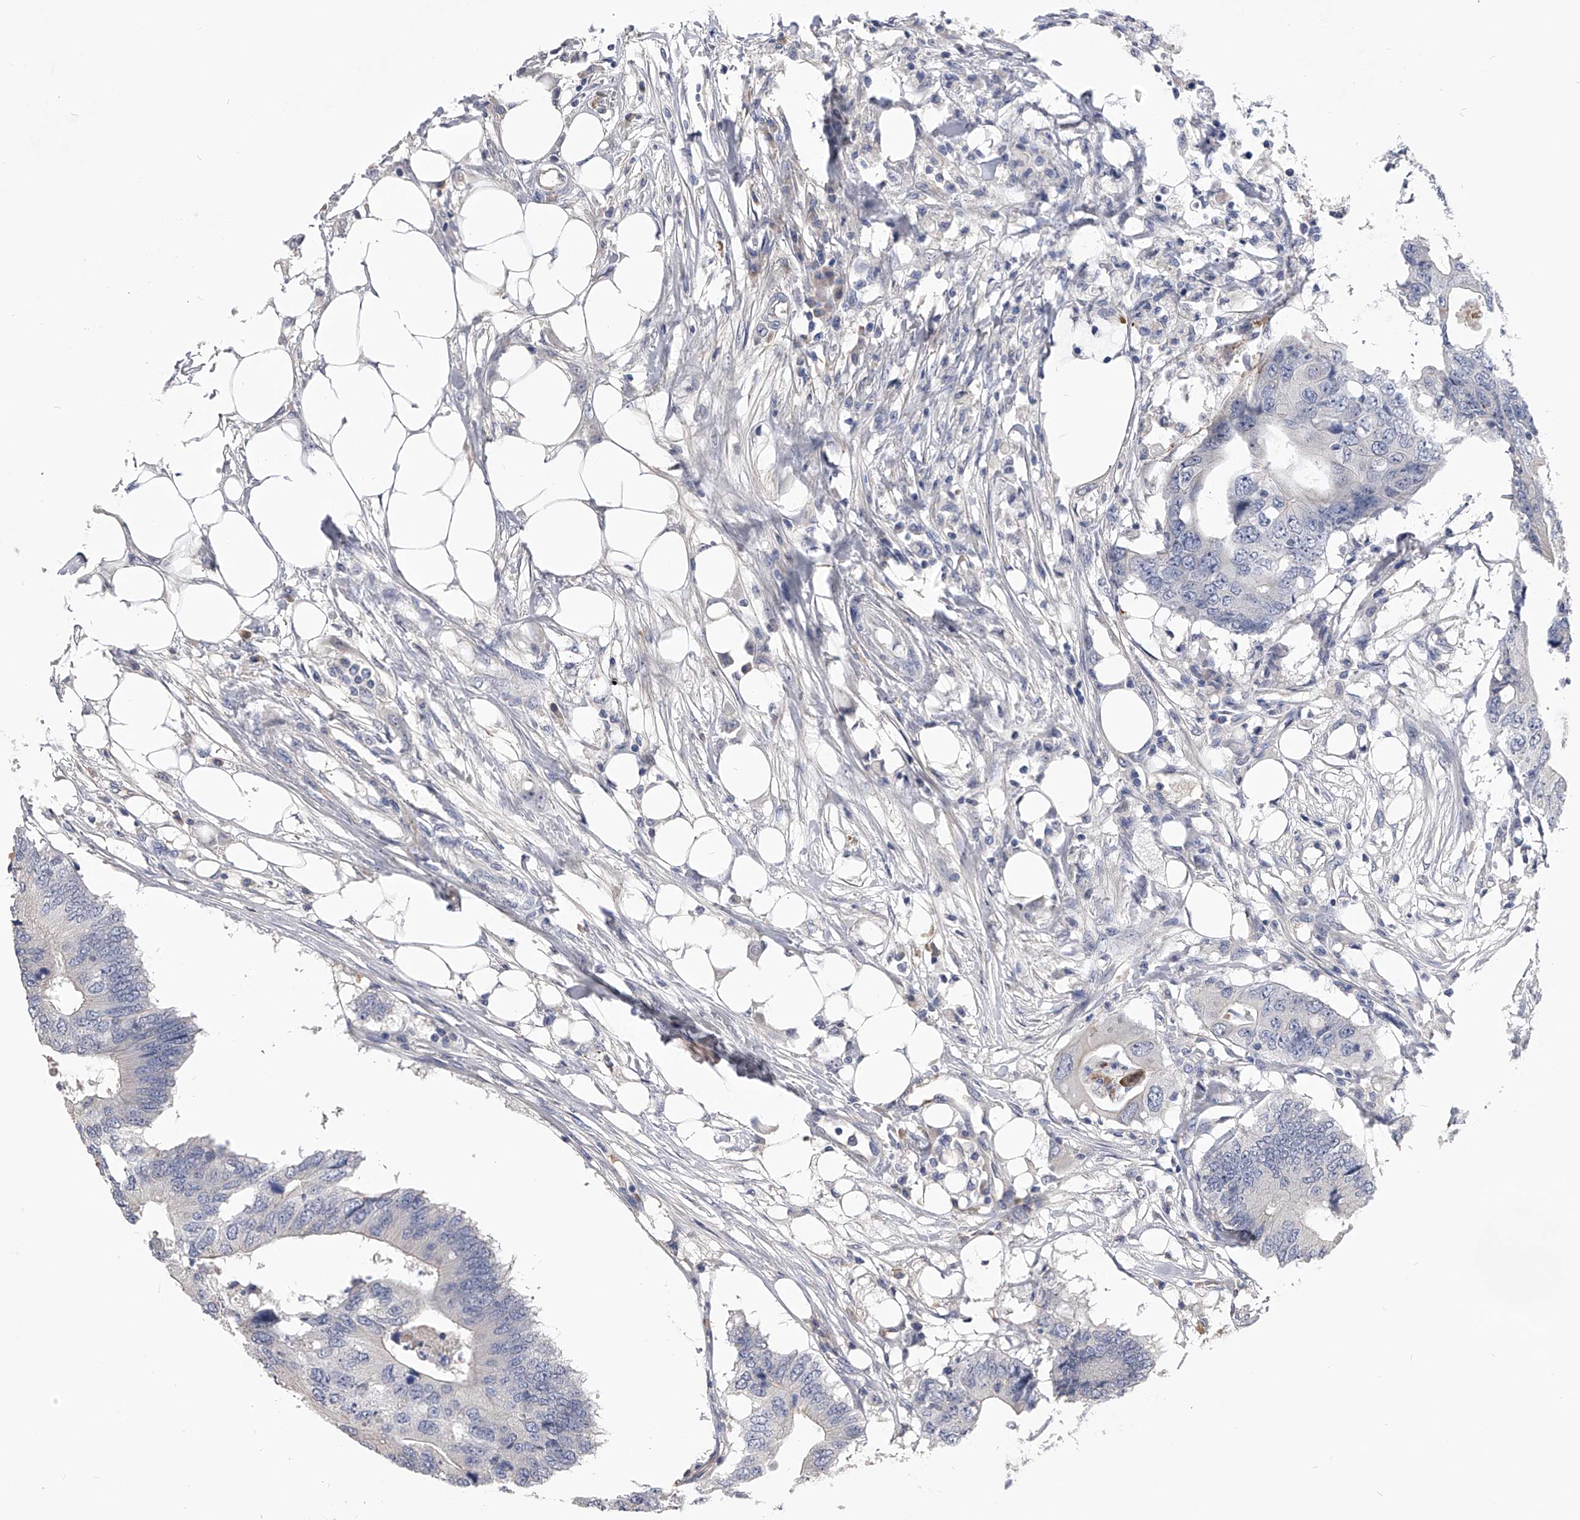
{"staining": {"intensity": "negative", "quantity": "none", "location": "none"}, "tissue": "colorectal cancer", "cell_type": "Tumor cells", "image_type": "cancer", "snomed": [{"axis": "morphology", "description": "Adenocarcinoma, NOS"}, {"axis": "topography", "description": "Colon"}], "caption": "DAB (3,3'-diaminobenzidine) immunohistochemical staining of colorectal adenocarcinoma reveals no significant staining in tumor cells. The staining was performed using DAB to visualize the protein expression in brown, while the nuclei were stained in blue with hematoxylin (Magnification: 20x).", "gene": "MDN1", "patient": {"sex": "male", "age": 71}}